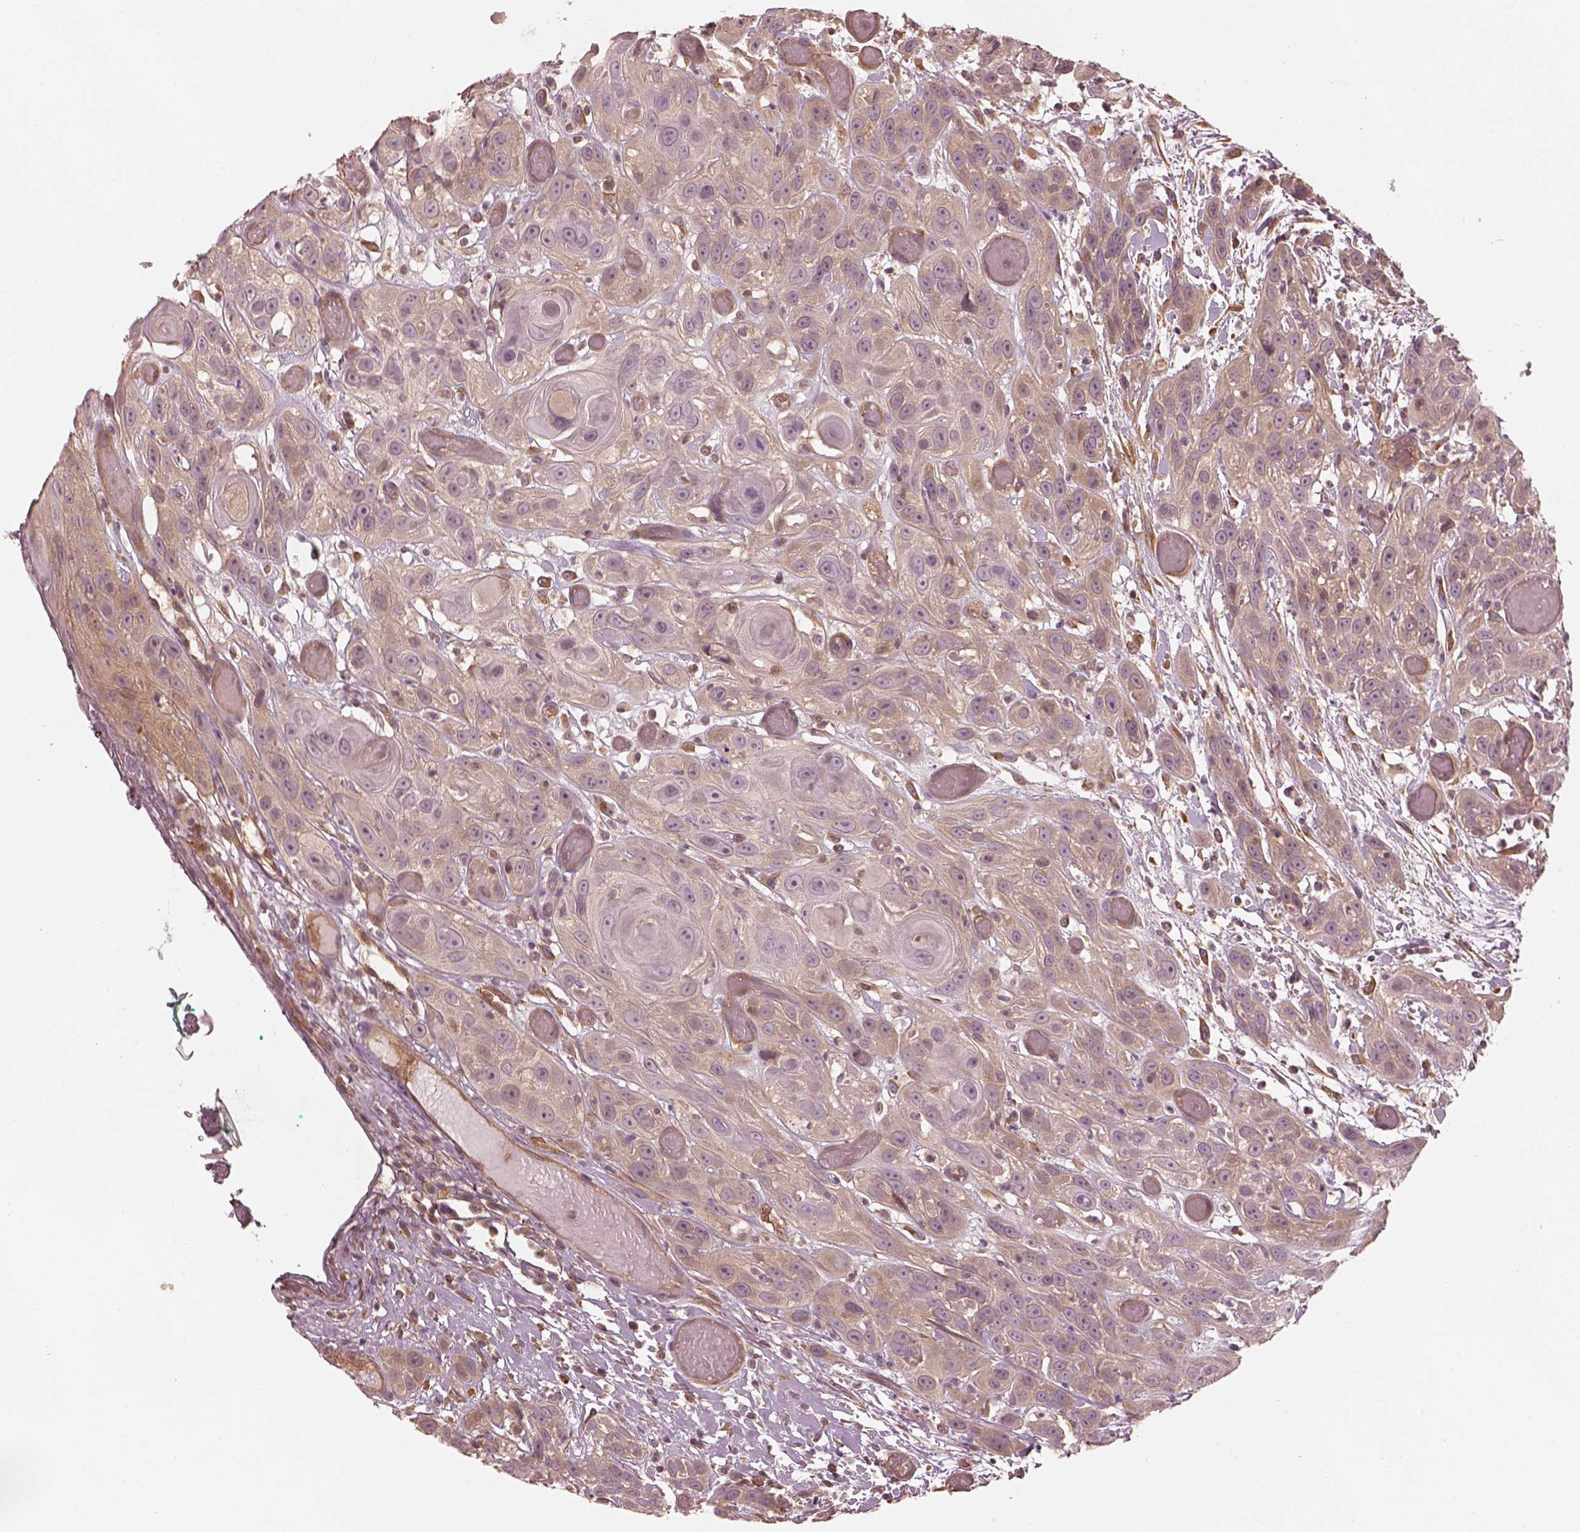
{"staining": {"intensity": "weak", "quantity": "25%-75%", "location": "cytoplasmic/membranous"}, "tissue": "head and neck cancer", "cell_type": "Tumor cells", "image_type": "cancer", "snomed": [{"axis": "morphology", "description": "Normal tissue, NOS"}, {"axis": "morphology", "description": "Squamous cell carcinoma, NOS"}, {"axis": "topography", "description": "Oral tissue"}, {"axis": "topography", "description": "Salivary gland"}, {"axis": "topography", "description": "Head-Neck"}], "caption": "Brown immunohistochemical staining in human head and neck cancer displays weak cytoplasmic/membranous positivity in approximately 25%-75% of tumor cells.", "gene": "FAM107B", "patient": {"sex": "female", "age": 62}}